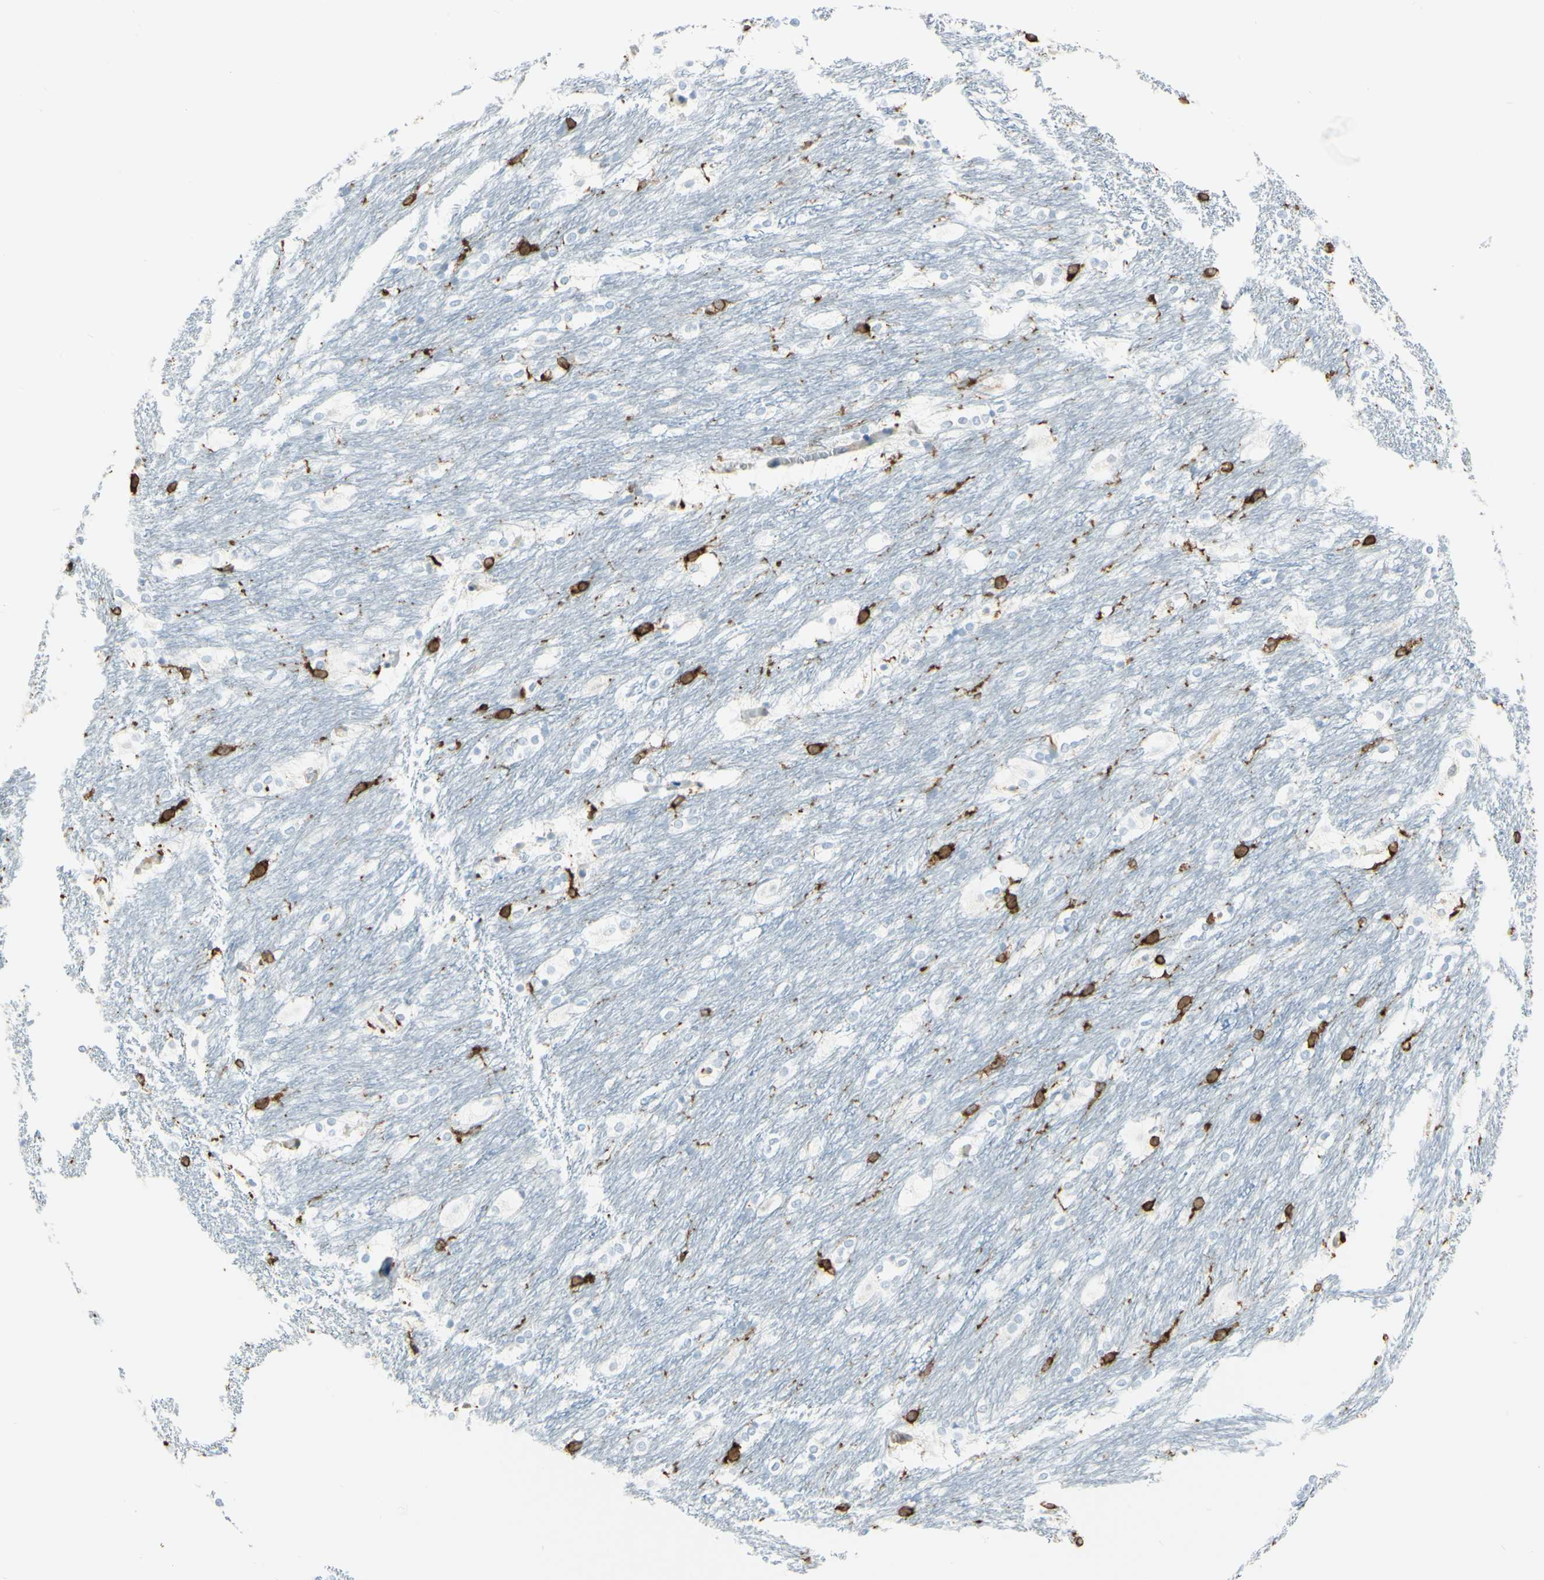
{"staining": {"intensity": "moderate", "quantity": ">75%", "location": "none"}, "tissue": "caudate", "cell_type": "Glial cells", "image_type": "normal", "snomed": [{"axis": "morphology", "description": "Normal tissue, NOS"}, {"axis": "topography", "description": "Lateral ventricle wall"}], "caption": "A brown stain shows moderate None staining of a protein in glial cells of normal human caudate.", "gene": "CD74", "patient": {"sex": "female", "age": 19}}